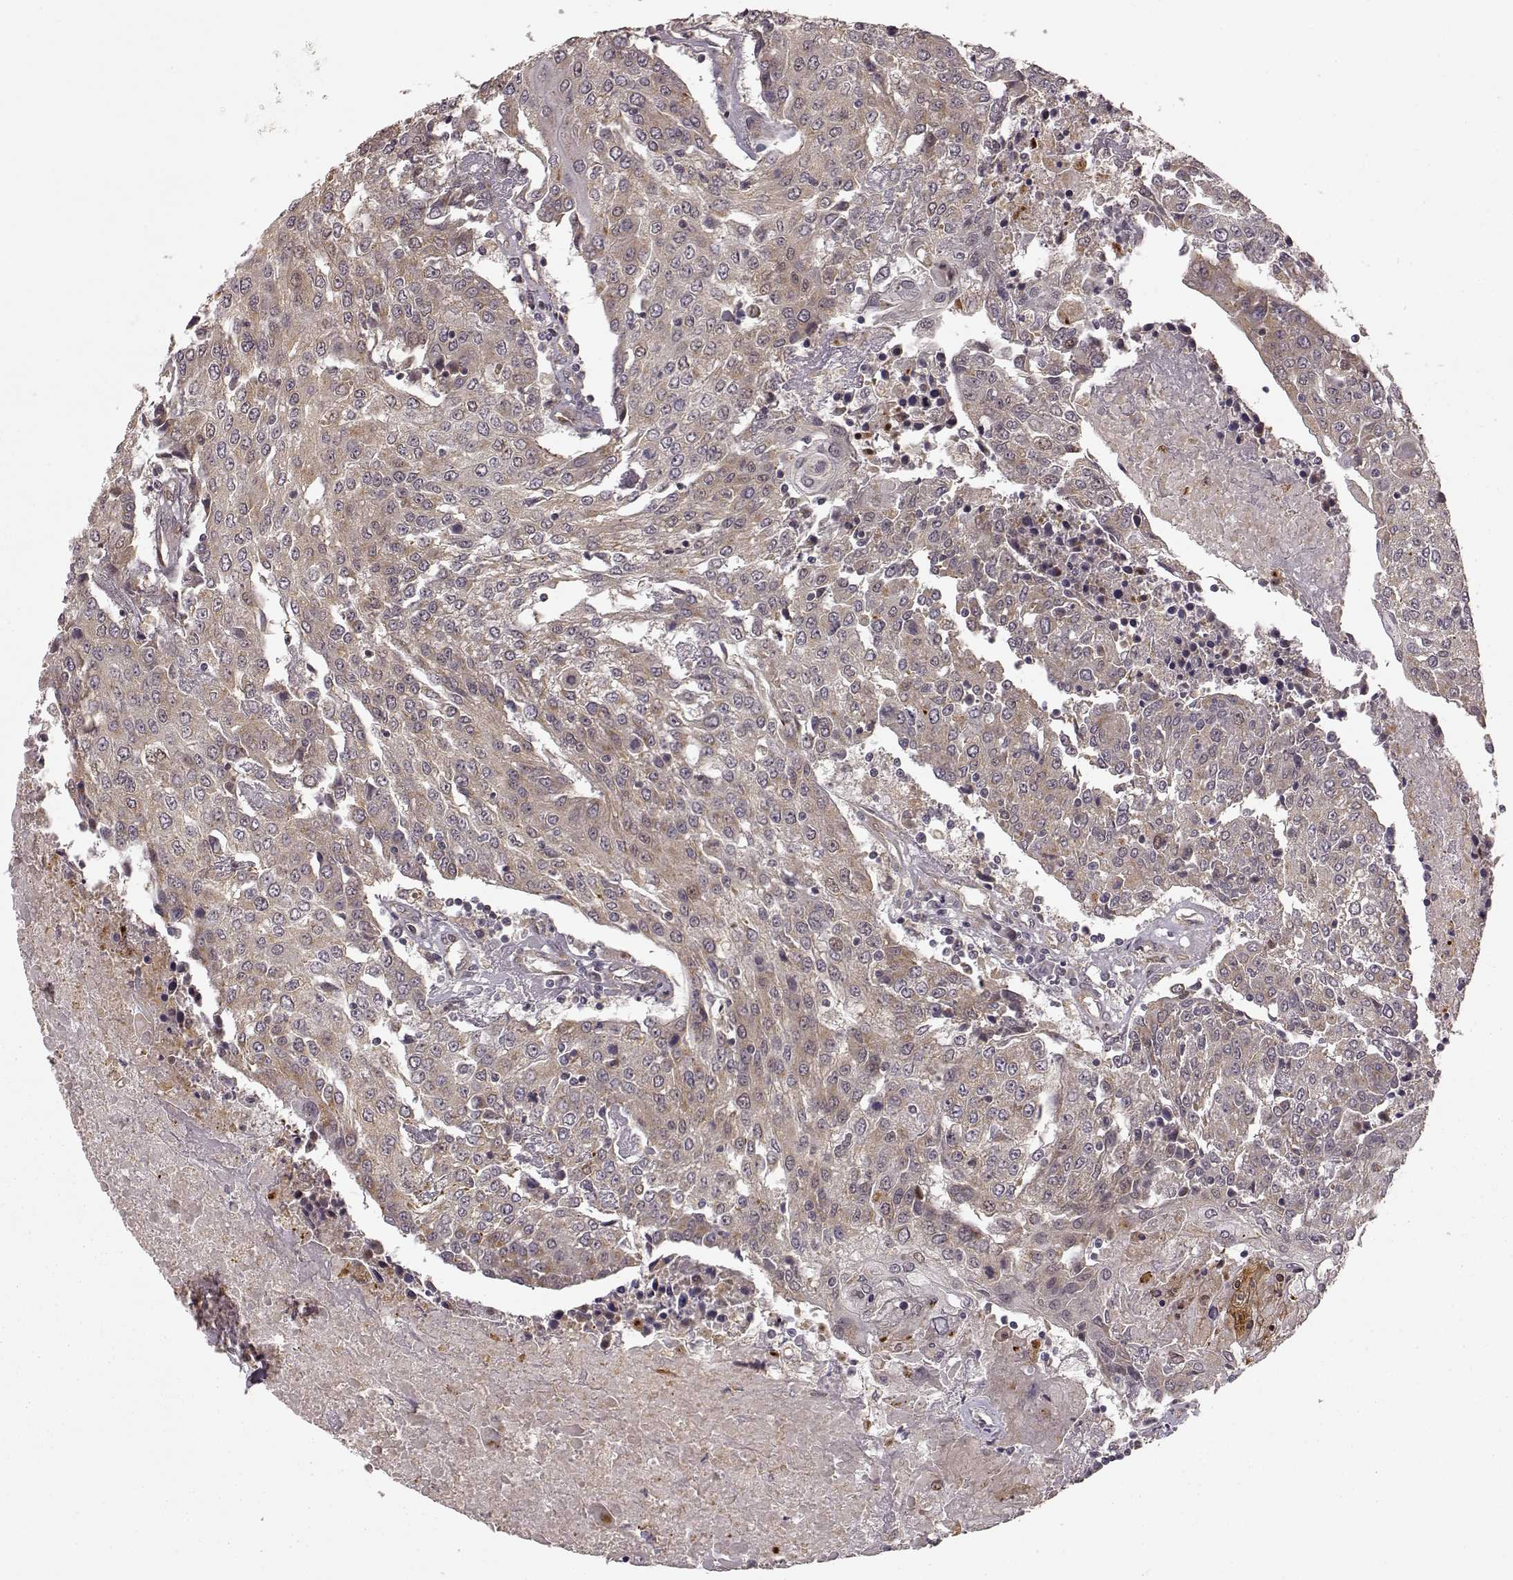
{"staining": {"intensity": "weak", "quantity": ">75%", "location": "cytoplasmic/membranous"}, "tissue": "urothelial cancer", "cell_type": "Tumor cells", "image_type": "cancer", "snomed": [{"axis": "morphology", "description": "Urothelial carcinoma, High grade"}, {"axis": "topography", "description": "Urinary bladder"}], "caption": "The photomicrograph demonstrates staining of urothelial carcinoma (high-grade), revealing weak cytoplasmic/membranous protein staining (brown color) within tumor cells.", "gene": "SLC12A9", "patient": {"sex": "female", "age": 85}}